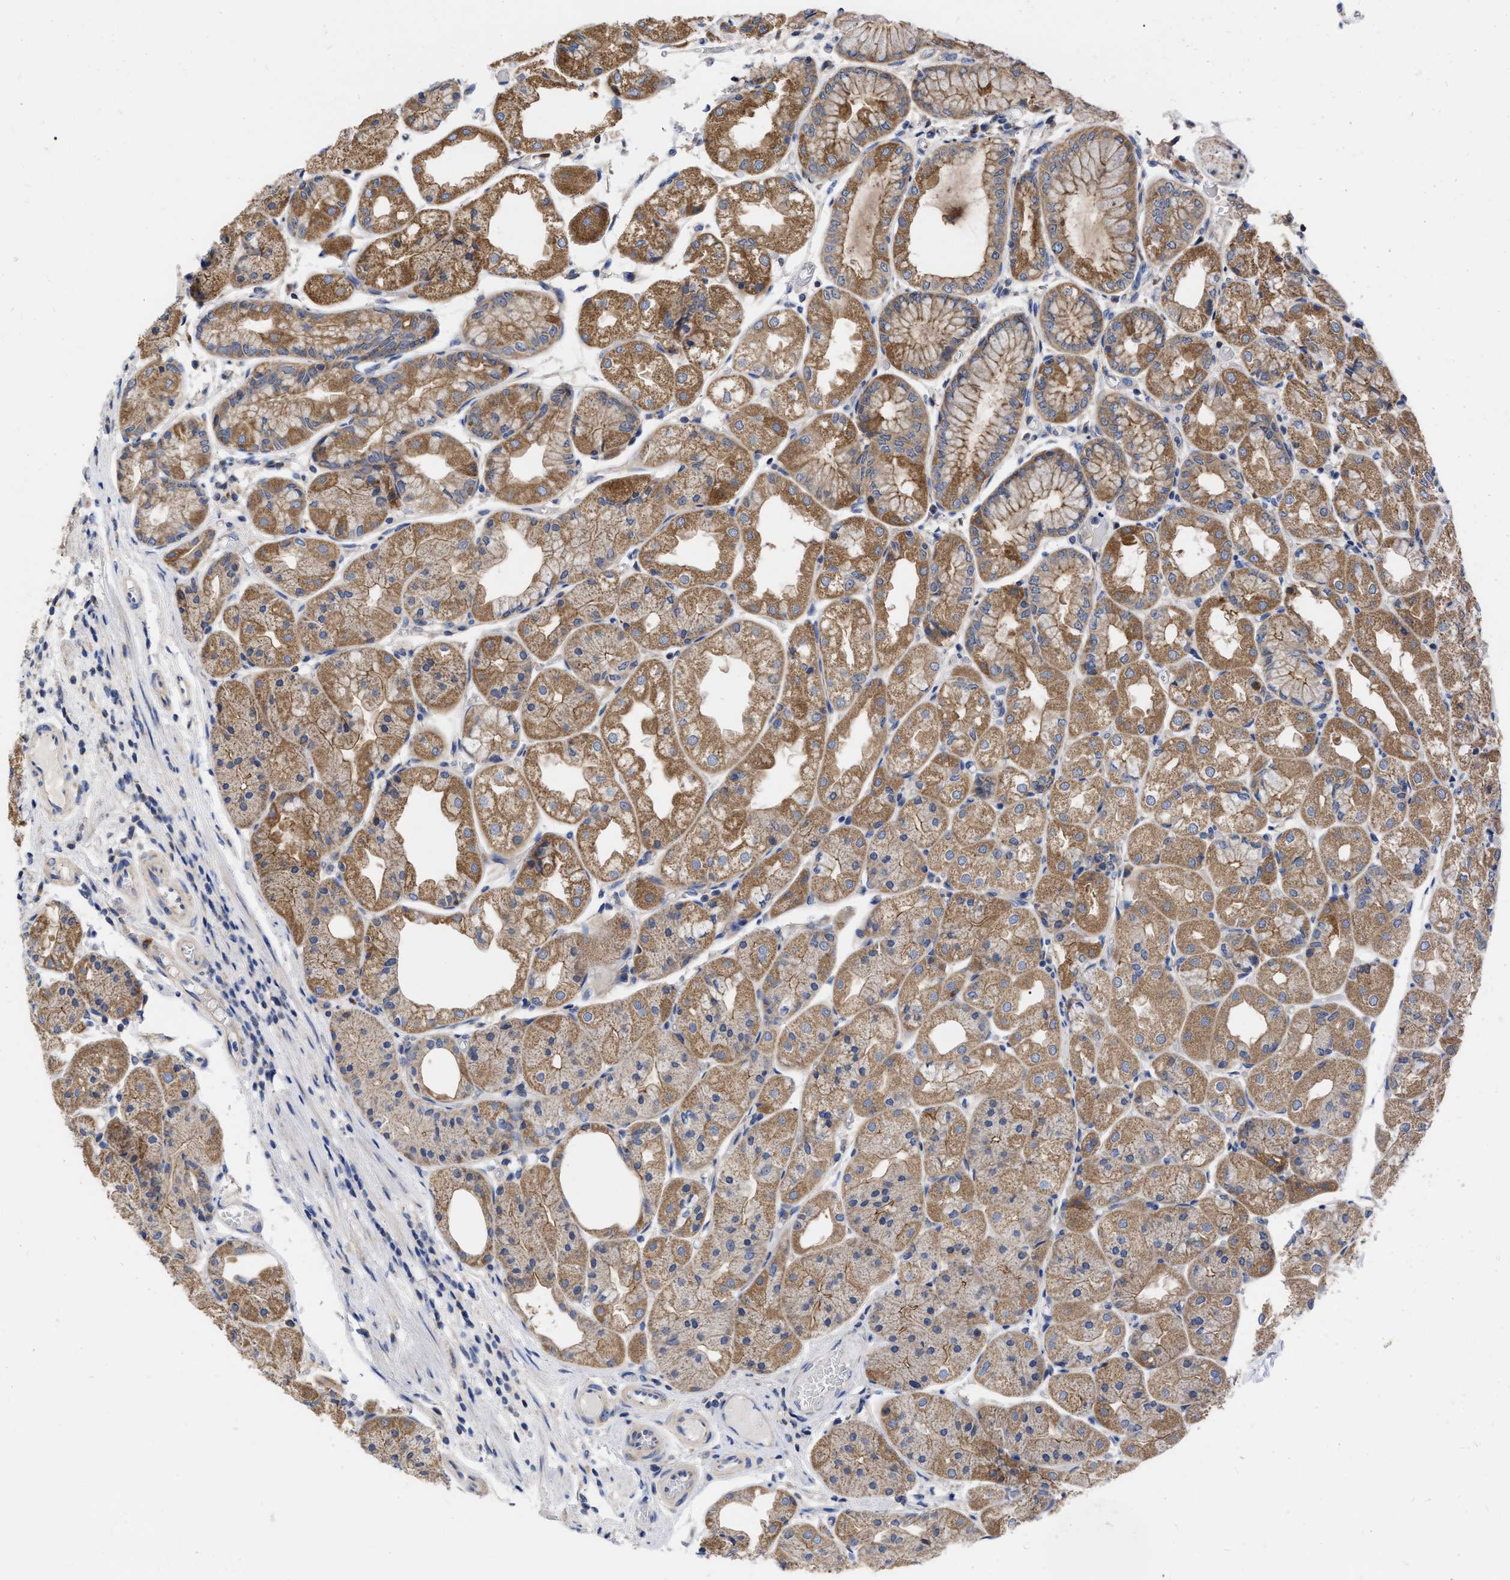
{"staining": {"intensity": "moderate", "quantity": ">75%", "location": "cytoplasmic/membranous"}, "tissue": "stomach", "cell_type": "Glandular cells", "image_type": "normal", "snomed": [{"axis": "morphology", "description": "Normal tissue, NOS"}, {"axis": "topography", "description": "Stomach, upper"}], "caption": "Stomach stained with immunohistochemistry reveals moderate cytoplasmic/membranous positivity in about >75% of glandular cells. The protein of interest is stained brown, and the nuclei are stained in blue (DAB IHC with brightfield microscopy, high magnification).", "gene": "CDKN2C", "patient": {"sex": "male", "age": 72}}